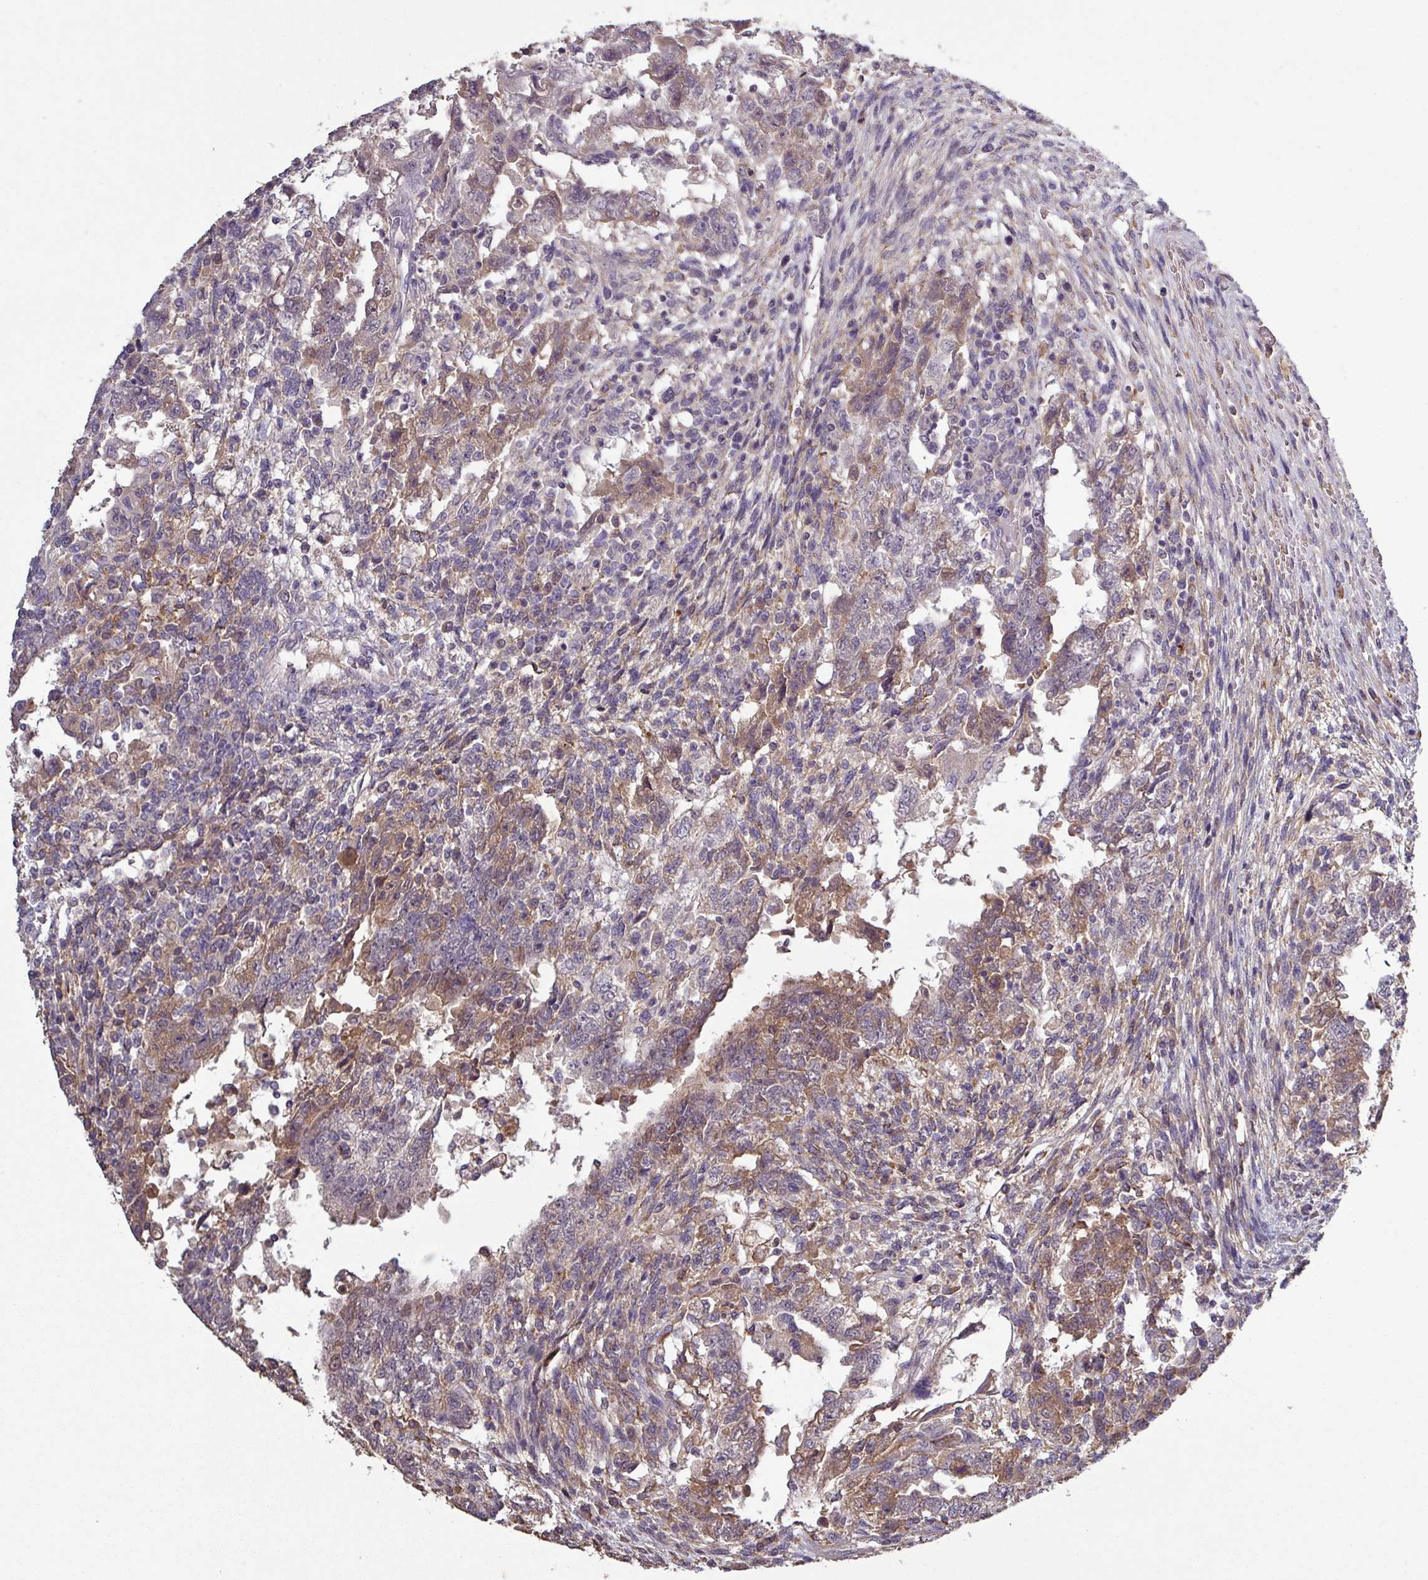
{"staining": {"intensity": "moderate", "quantity": "<25%", "location": "cytoplasmic/membranous"}, "tissue": "testis cancer", "cell_type": "Tumor cells", "image_type": "cancer", "snomed": [{"axis": "morphology", "description": "Carcinoma, Embryonal, NOS"}, {"axis": "topography", "description": "Testis"}], "caption": "Immunohistochemistry (IHC) of human embryonal carcinoma (testis) displays low levels of moderate cytoplasmic/membranous positivity in about <25% of tumor cells.", "gene": "ISLR", "patient": {"sex": "male", "age": 26}}